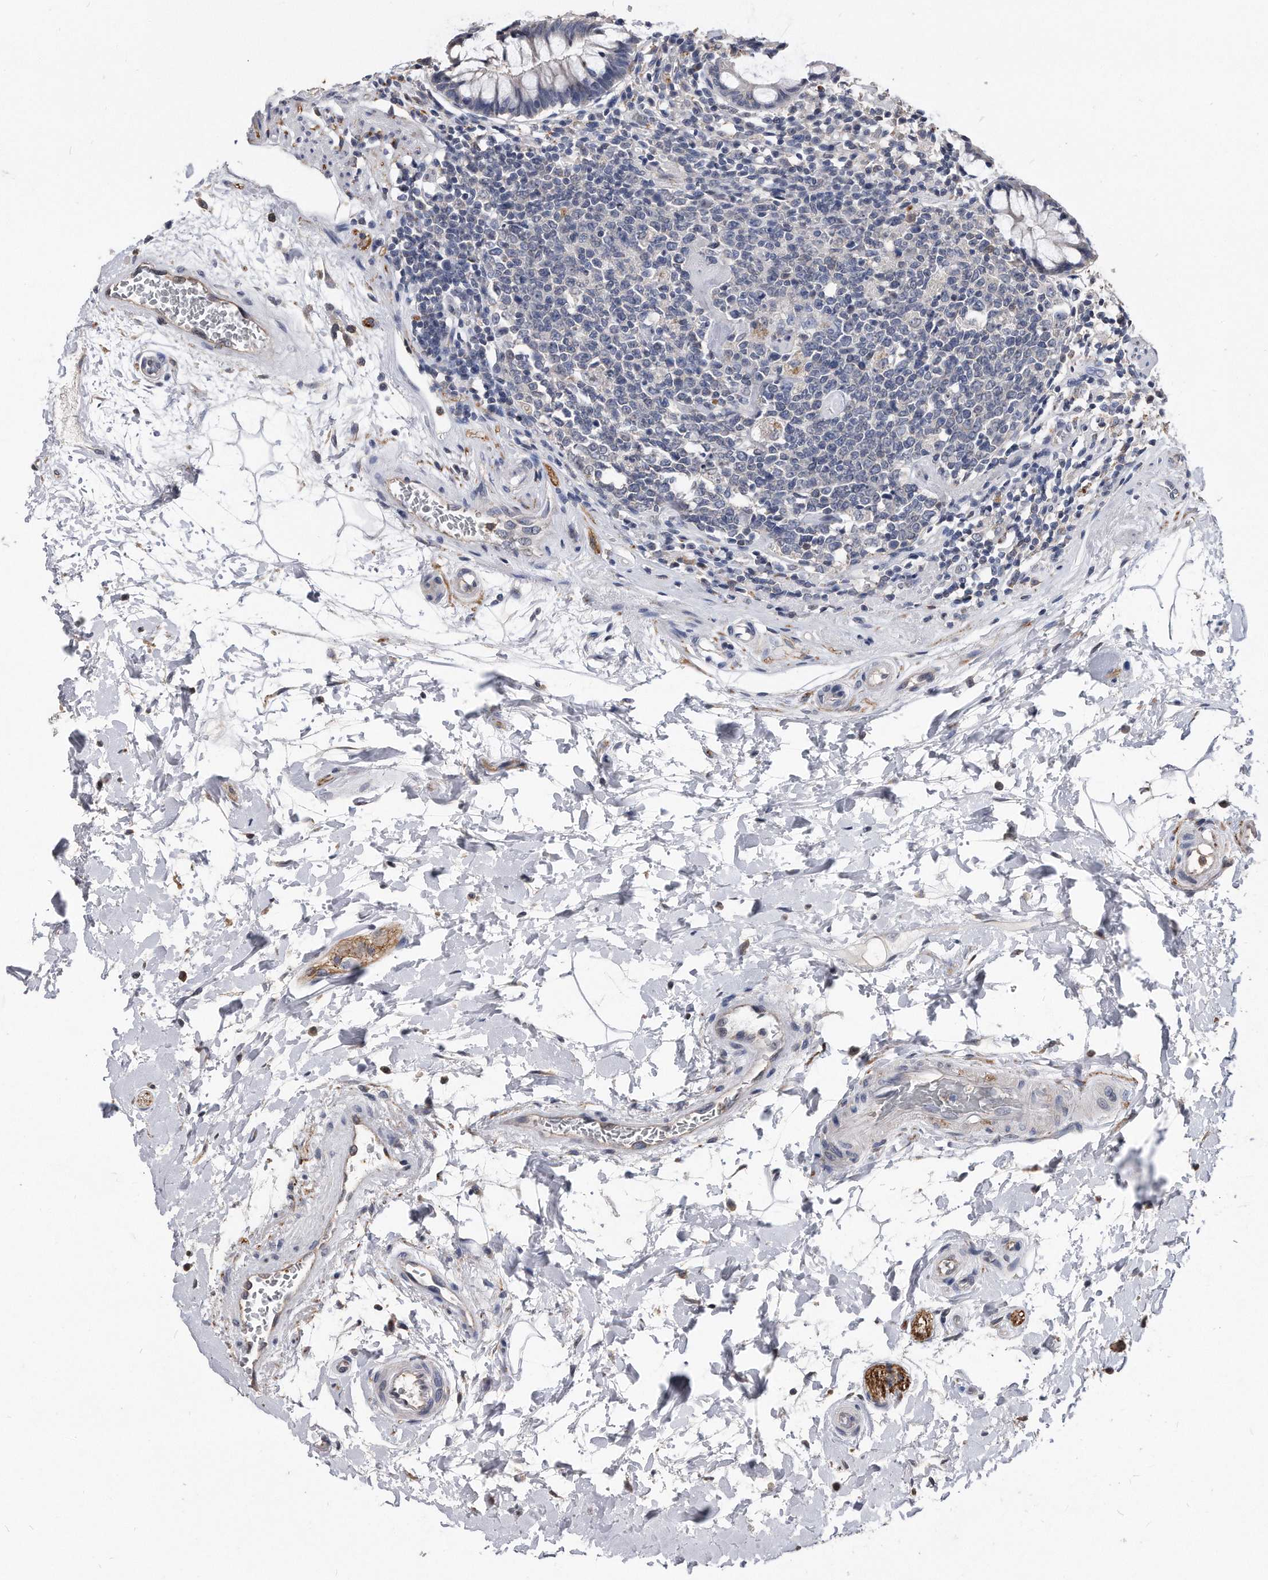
{"staining": {"intensity": "weak", "quantity": "25%-75%", "location": "cytoplasmic/membranous"}, "tissue": "rectum", "cell_type": "Glandular cells", "image_type": "normal", "snomed": [{"axis": "morphology", "description": "Normal tissue, NOS"}, {"axis": "topography", "description": "Rectum"}], "caption": "Benign rectum was stained to show a protein in brown. There is low levels of weak cytoplasmic/membranous expression in approximately 25%-75% of glandular cells.", "gene": "IL20RA", "patient": {"sex": "male", "age": 64}}